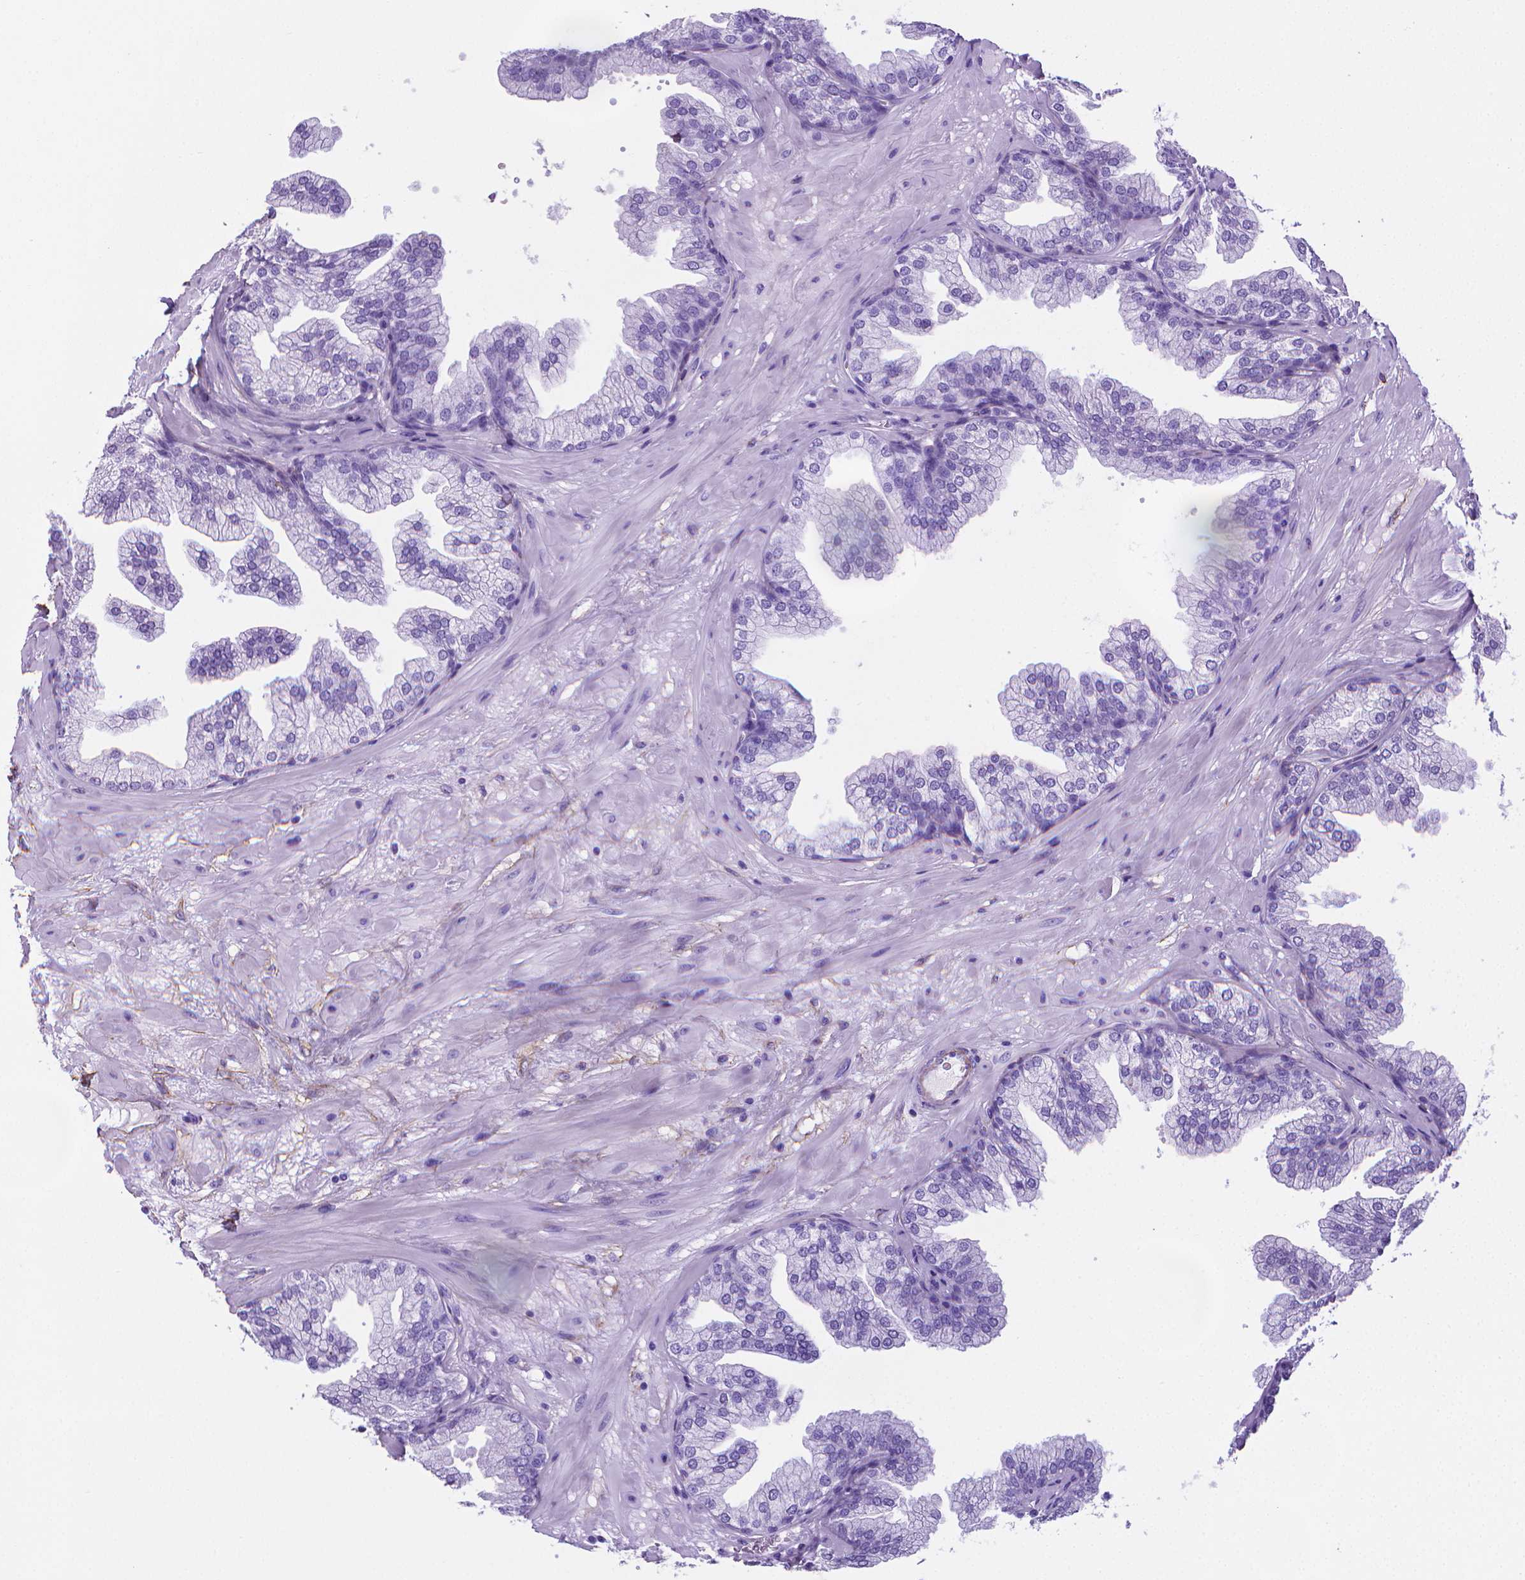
{"staining": {"intensity": "negative", "quantity": "none", "location": "none"}, "tissue": "prostate", "cell_type": "Glandular cells", "image_type": "normal", "snomed": [{"axis": "morphology", "description": "Normal tissue, NOS"}, {"axis": "topography", "description": "Prostate"}], "caption": "Micrograph shows no protein staining in glandular cells of unremarkable prostate.", "gene": "MFAP2", "patient": {"sex": "male", "age": 37}}